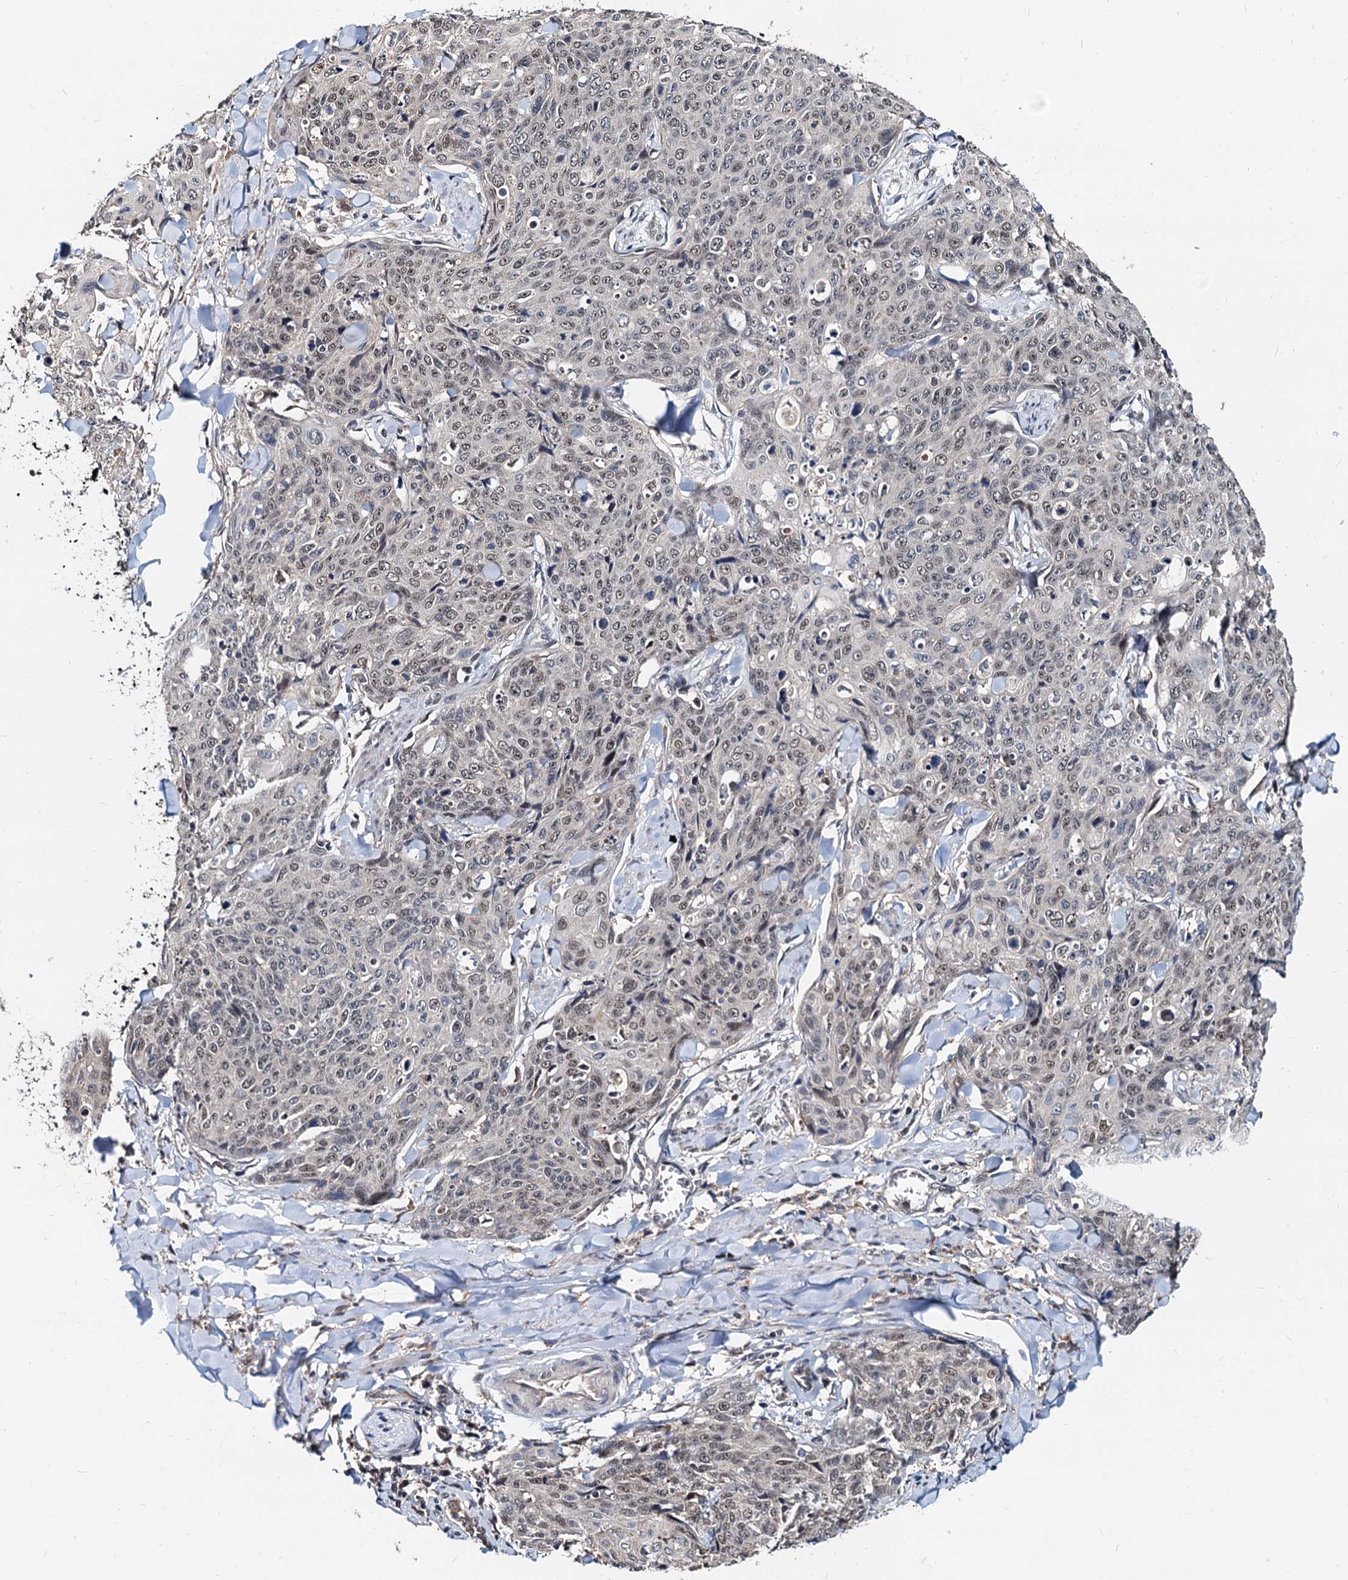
{"staining": {"intensity": "weak", "quantity": "25%-75%", "location": "nuclear"}, "tissue": "skin cancer", "cell_type": "Tumor cells", "image_type": "cancer", "snomed": [{"axis": "morphology", "description": "Squamous cell carcinoma, NOS"}, {"axis": "topography", "description": "Skin"}, {"axis": "topography", "description": "Vulva"}], "caption": "Squamous cell carcinoma (skin) stained for a protein shows weak nuclear positivity in tumor cells.", "gene": "MCMBP", "patient": {"sex": "female", "age": 85}}